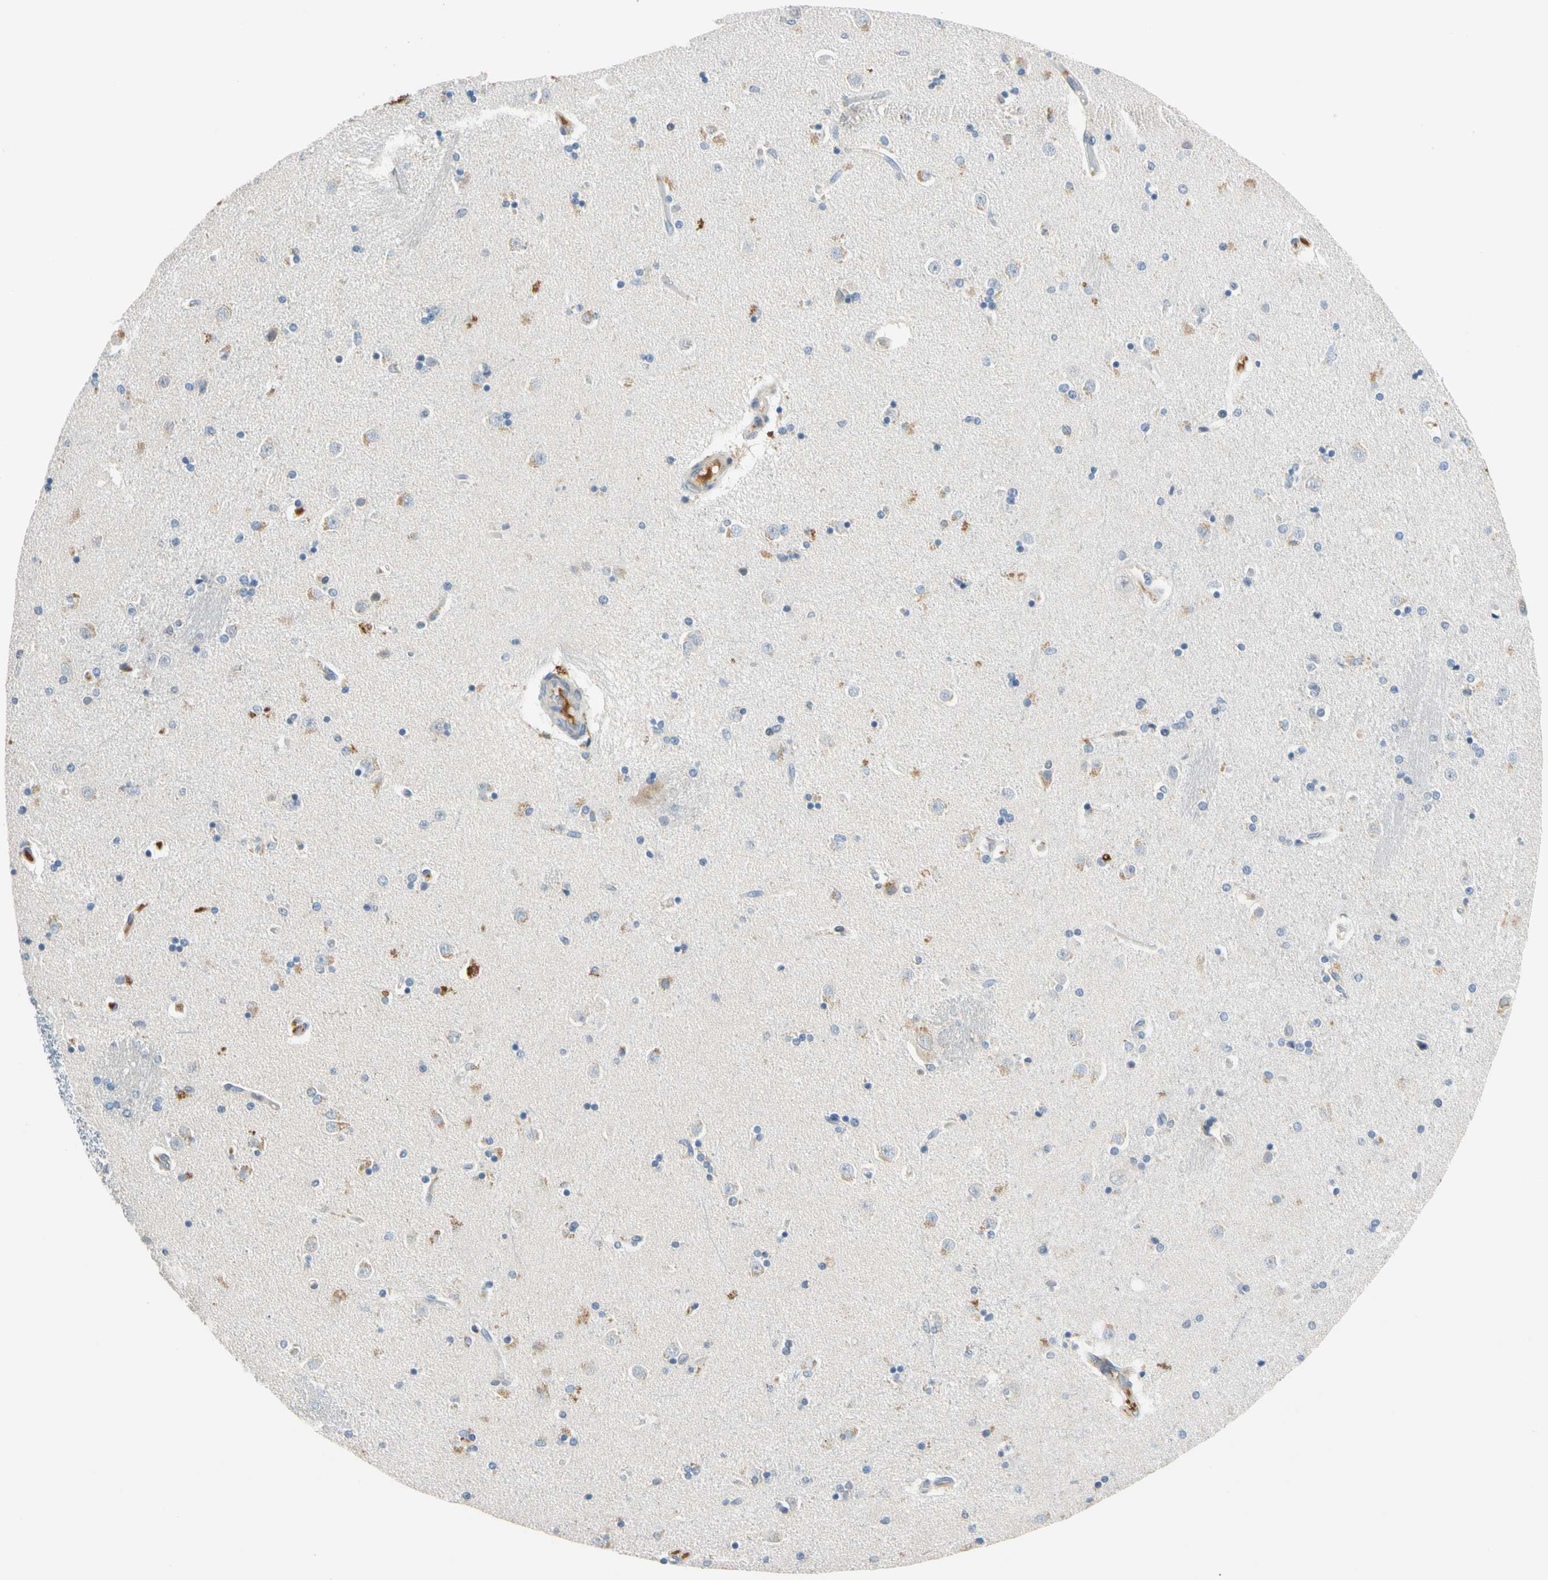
{"staining": {"intensity": "negative", "quantity": "none", "location": "none"}, "tissue": "caudate", "cell_type": "Glial cells", "image_type": "normal", "snomed": [{"axis": "morphology", "description": "Normal tissue, NOS"}, {"axis": "topography", "description": "Lateral ventricle wall"}], "caption": "An image of caudate stained for a protein displays no brown staining in glial cells. The staining is performed using DAB (3,3'-diaminobenzidine) brown chromogen with nuclei counter-stained in using hematoxylin.", "gene": "SP140", "patient": {"sex": "female", "age": 54}}